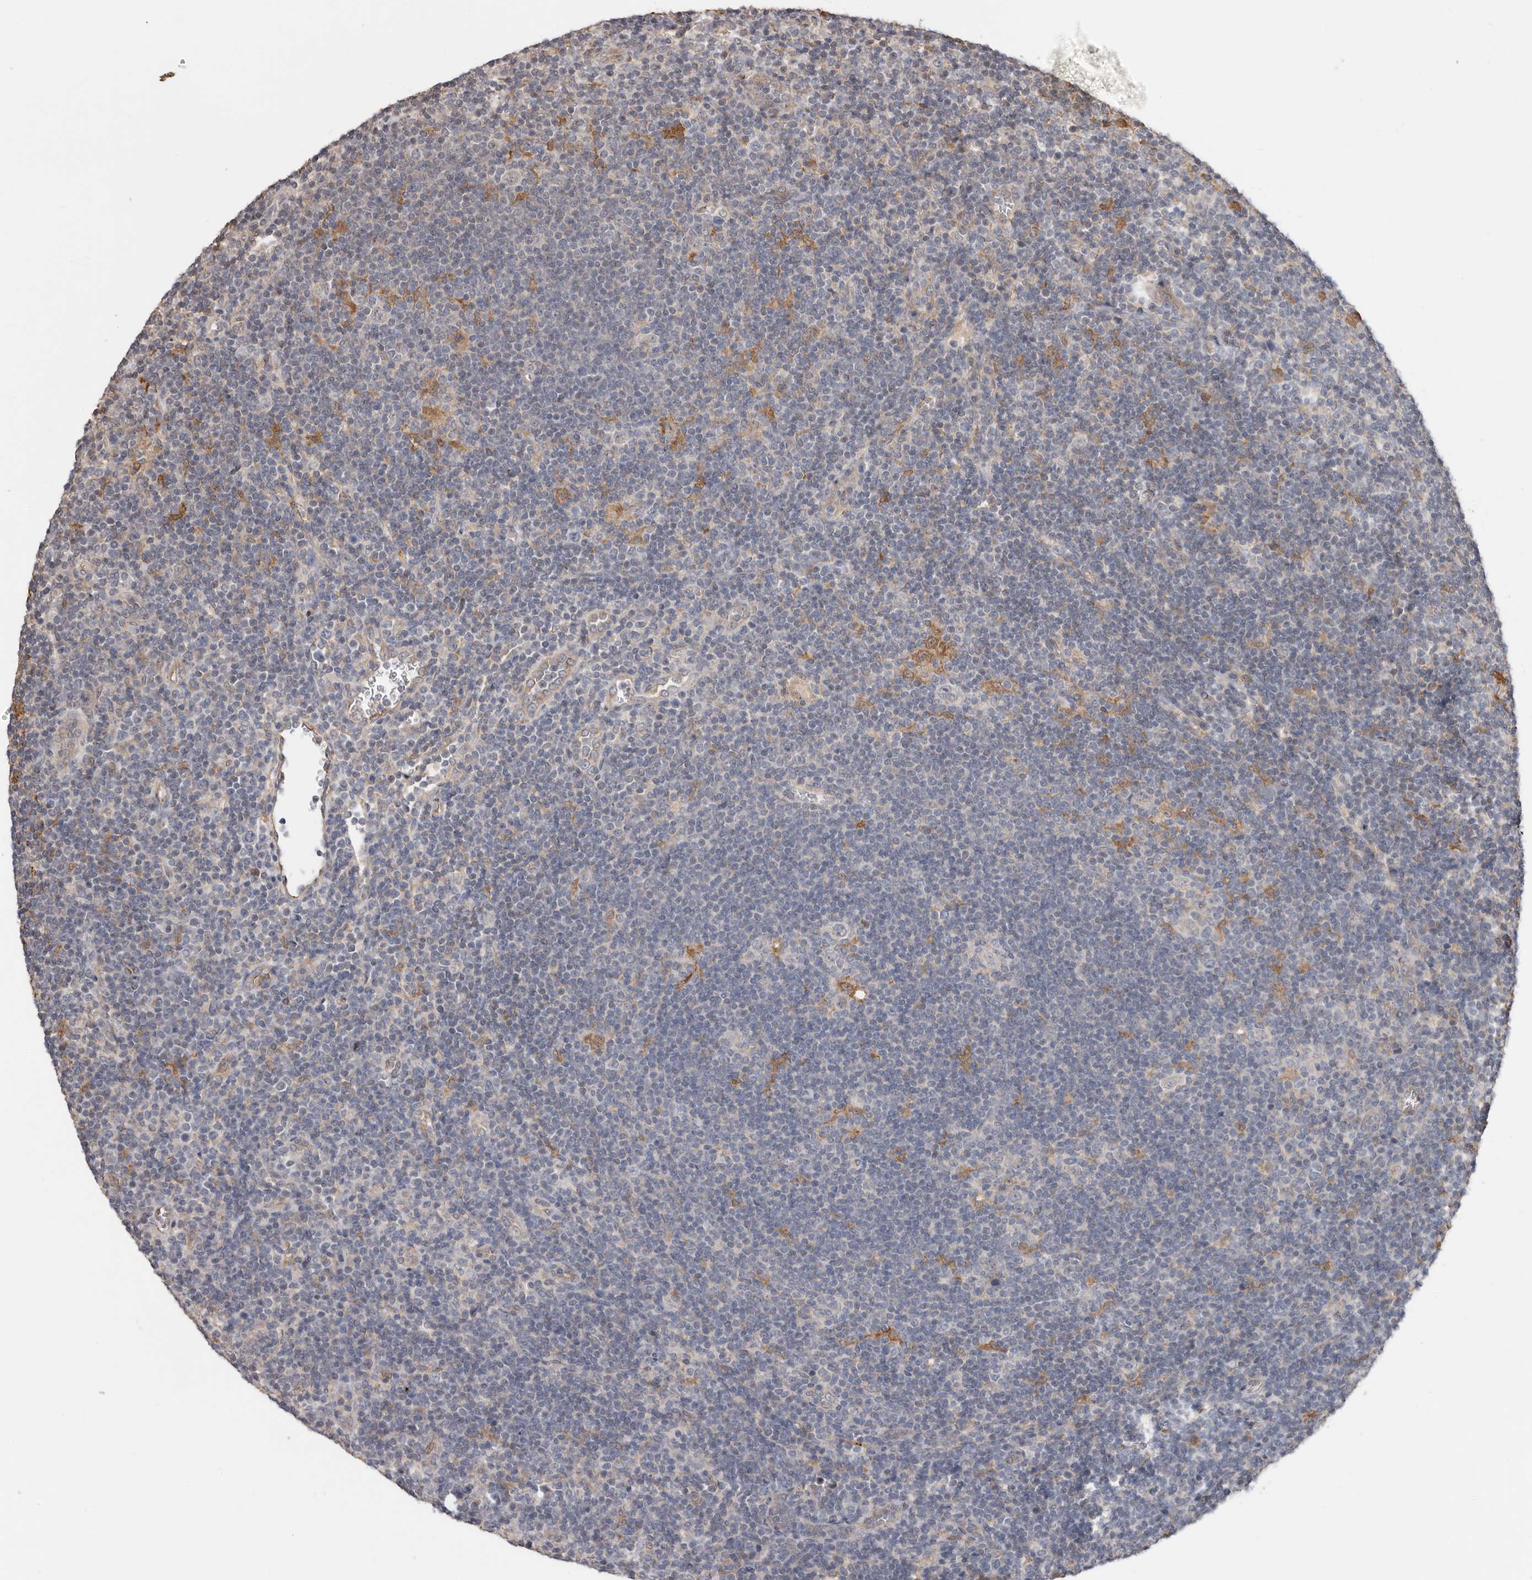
{"staining": {"intensity": "negative", "quantity": "none", "location": "none"}, "tissue": "lymphoma", "cell_type": "Tumor cells", "image_type": "cancer", "snomed": [{"axis": "morphology", "description": "Hodgkin's disease, NOS"}, {"axis": "topography", "description": "Lymph node"}], "caption": "DAB immunohistochemical staining of human lymphoma reveals no significant staining in tumor cells. (DAB (3,3'-diaminobenzidine) immunohistochemistry visualized using brightfield microscopy, high magnification).", "gene": "RSPO2", "patient": {"sex": "female", "age": 57}}